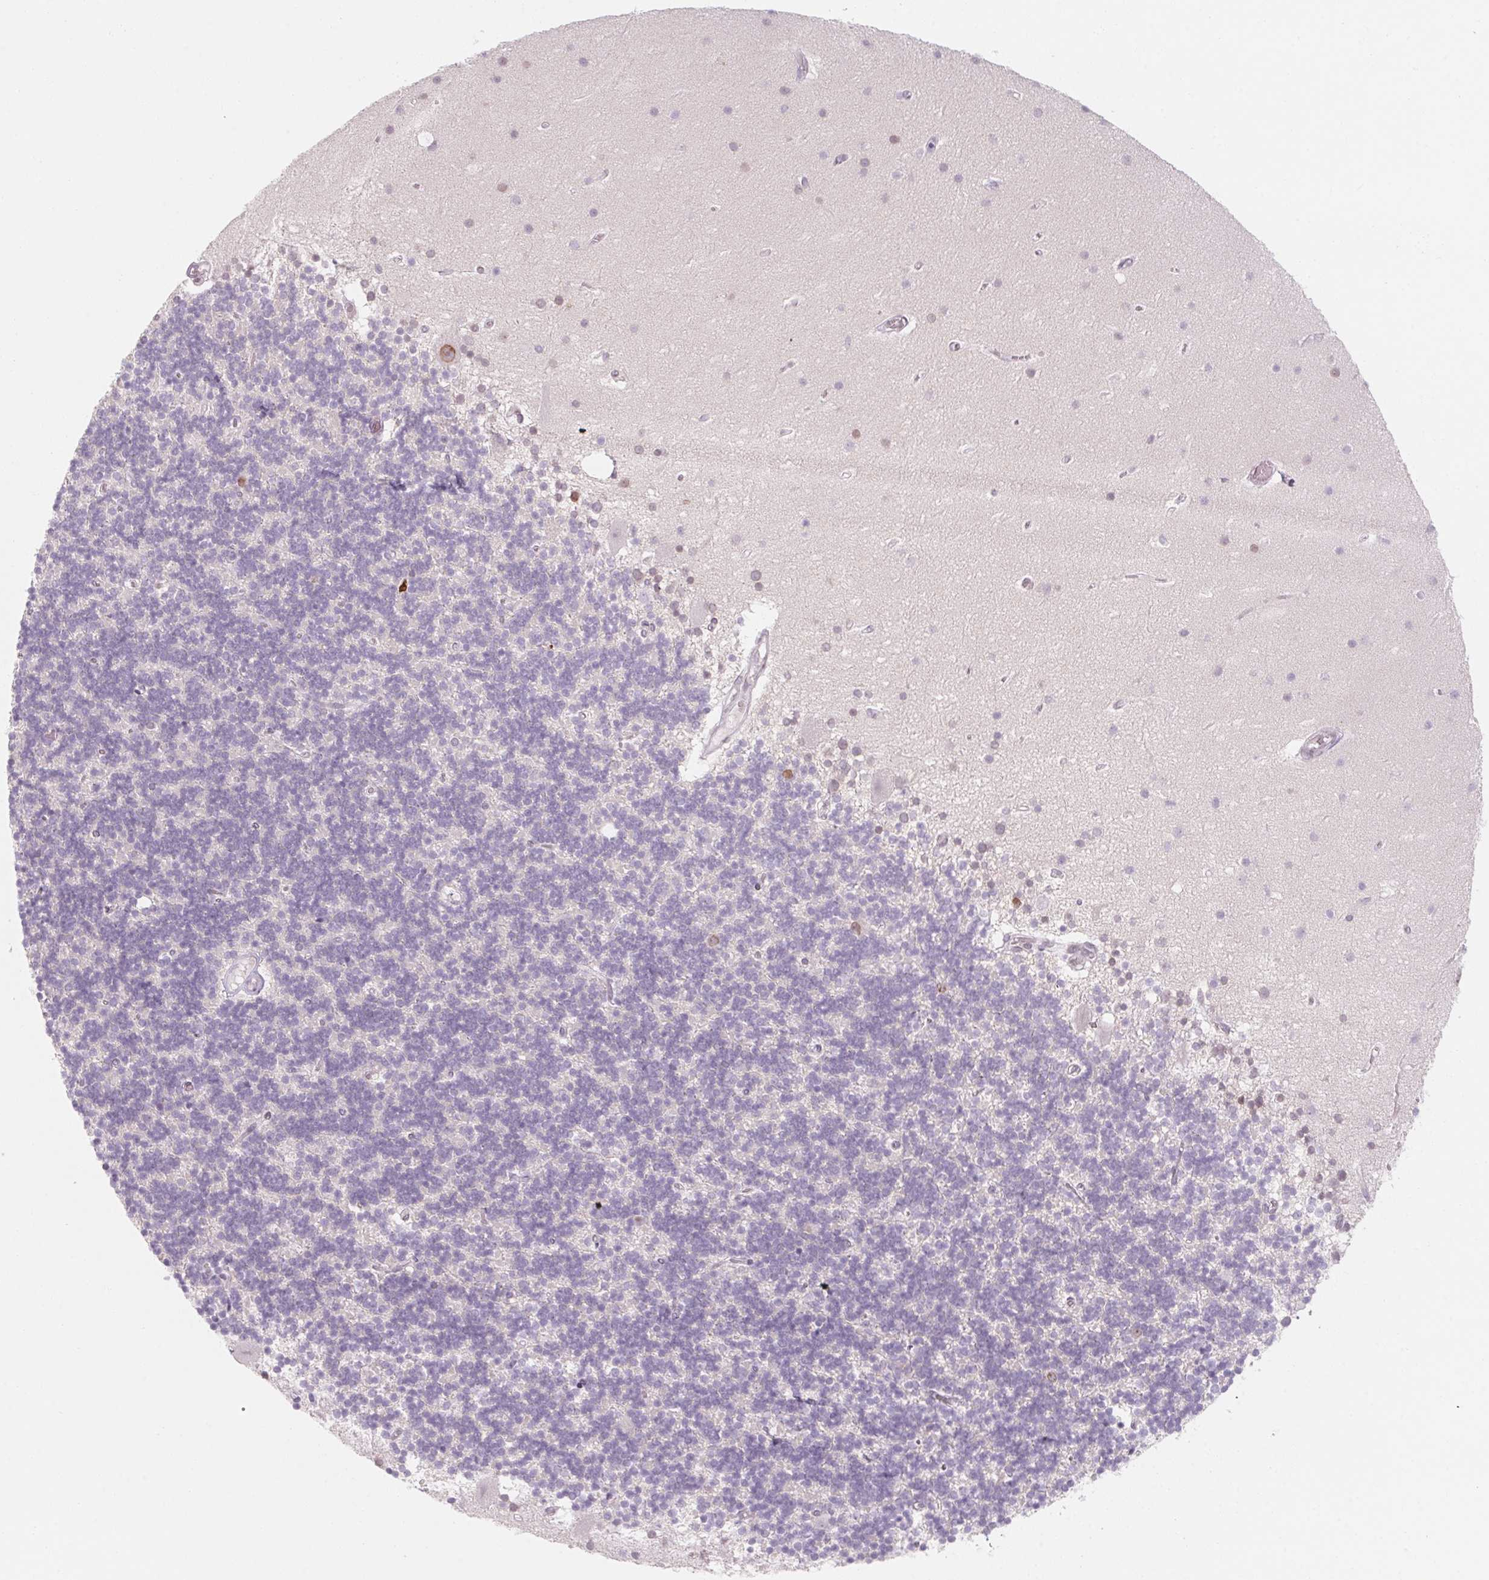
{"staining": {"intensity": "negative", "quantity": "none", "location": "none"}, "tissue": "cerebellum", "cell_type": "Cells in granular layer", "image_type": "normal", "snomed": [{"axis": "morphology", "description": "Normal tissue, NOS"}, {"axis": "topography", "description": "Cerebellum"}], "caption": "A photomicrograph of human cerebellum is negative for staining in cells in granular layer.", "gene": "KCNQ2", "patient": {"sex": "male", "age": 70}}